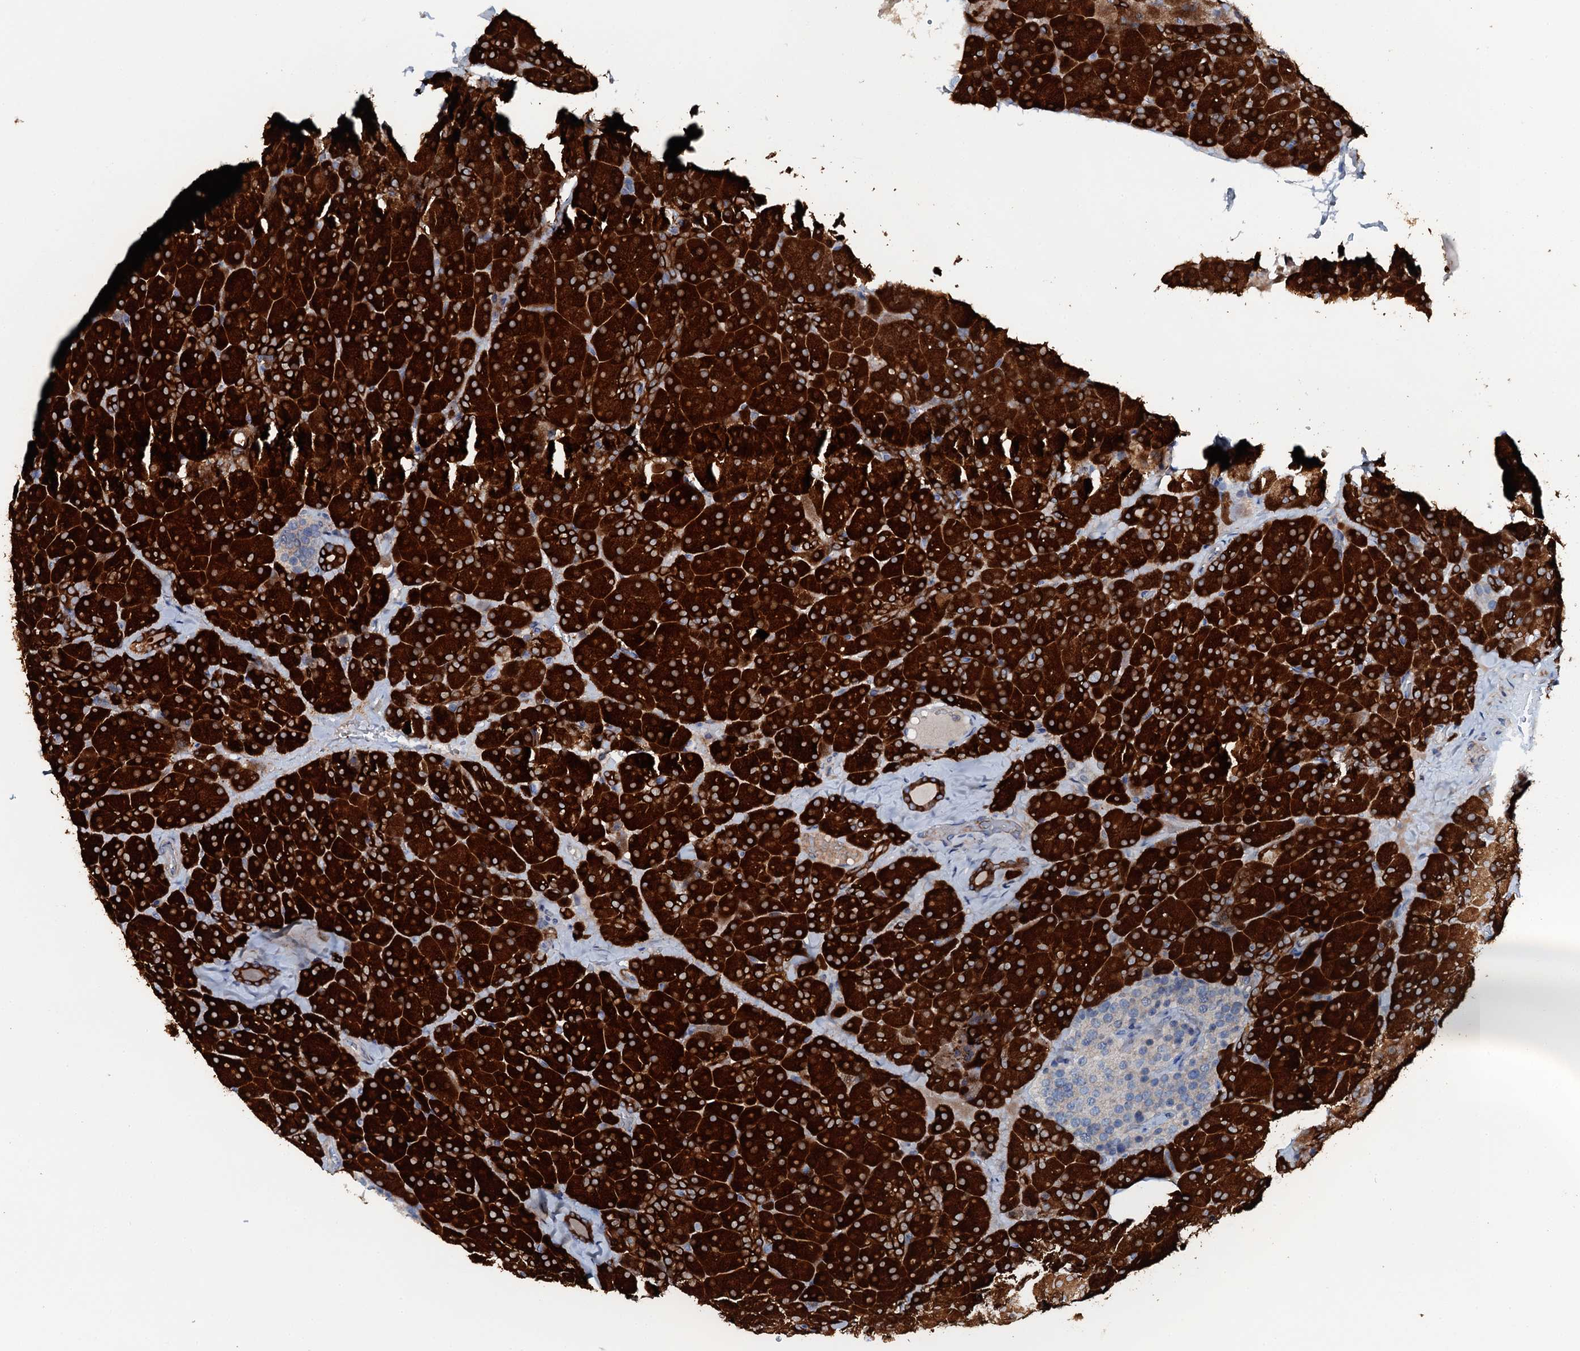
{"staining": {"intensity": "strong", "quantity": ">75%", "location": "cytoplasmic/membranous"}, "tissue": "pancreas", "cell_type": "Exocrine glandular cells", "image_type": "normal", "snomed": [{"axis": "morphology", "description": "Normal tissue, NOS"}, {"axis": "topography", "description": "Pancreas"}], "caption": "Immunohistochemistry histopathology image of benign human pancreas stained for a protein (brown), which exhibits high levels of strong cytoplasmic/membranous staining in approximately >75% of exocrine glandular cells.", "gene": "GFOD2", "patient": {"sex": "male", "age": 36}}